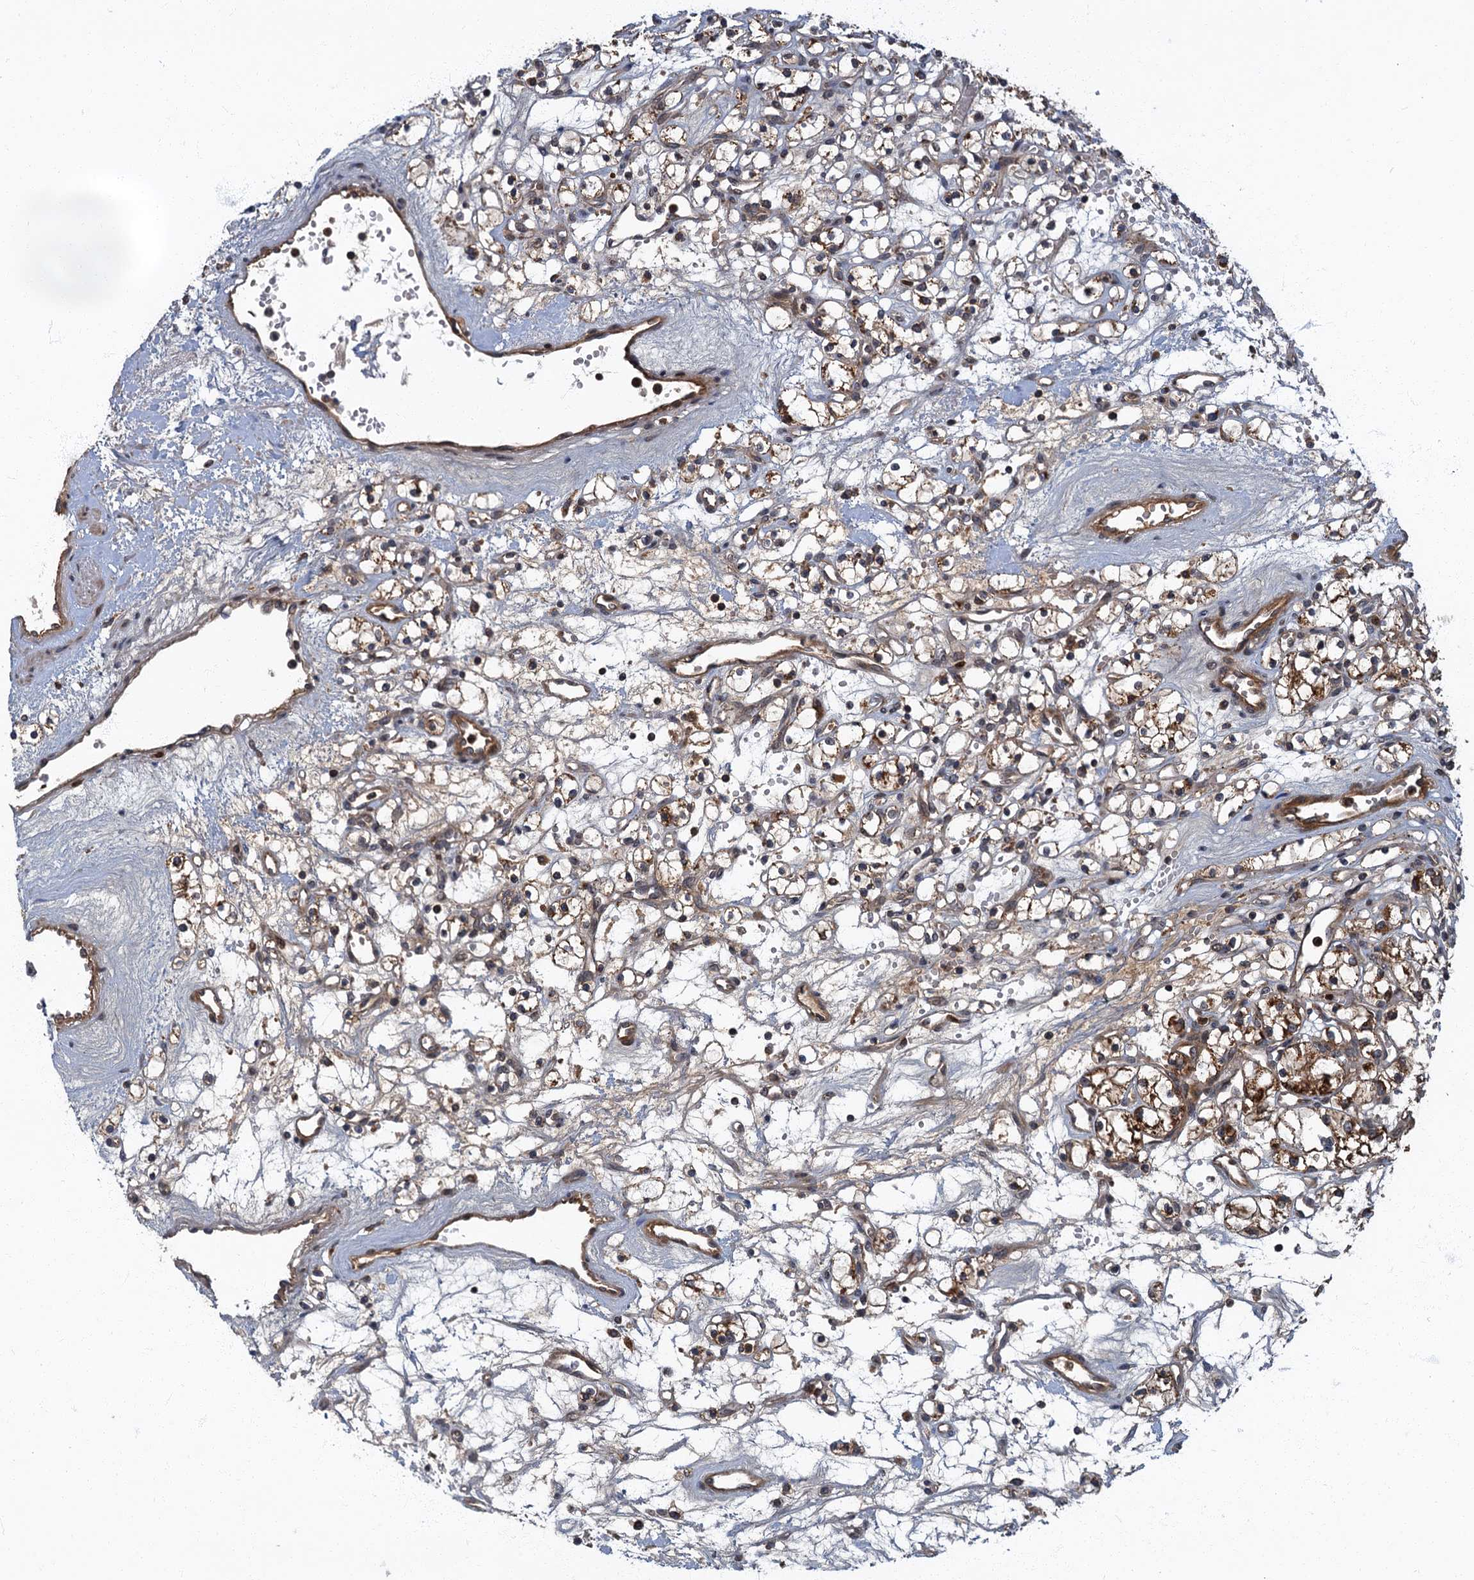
{"staining": {"intensity": "strong", "quantity": "25%-75%", "location": "cytoplasmic/membranous"}, "tissue": "renal cancer", "cell_type": "Tumor cells", "image_type": "cancer", "snomed": [{"axis": "morphology", "description": "Adenocarcinoma, NOS"}, {"axis": "topography", "description": "Kidney"}], "caption": "Human renal adenocarcinoma stained with a protein marker demonstrates strong staining in tumor cells.", "gene": "SLC11A2", "patient": {"sex": "female", "age": 59}}